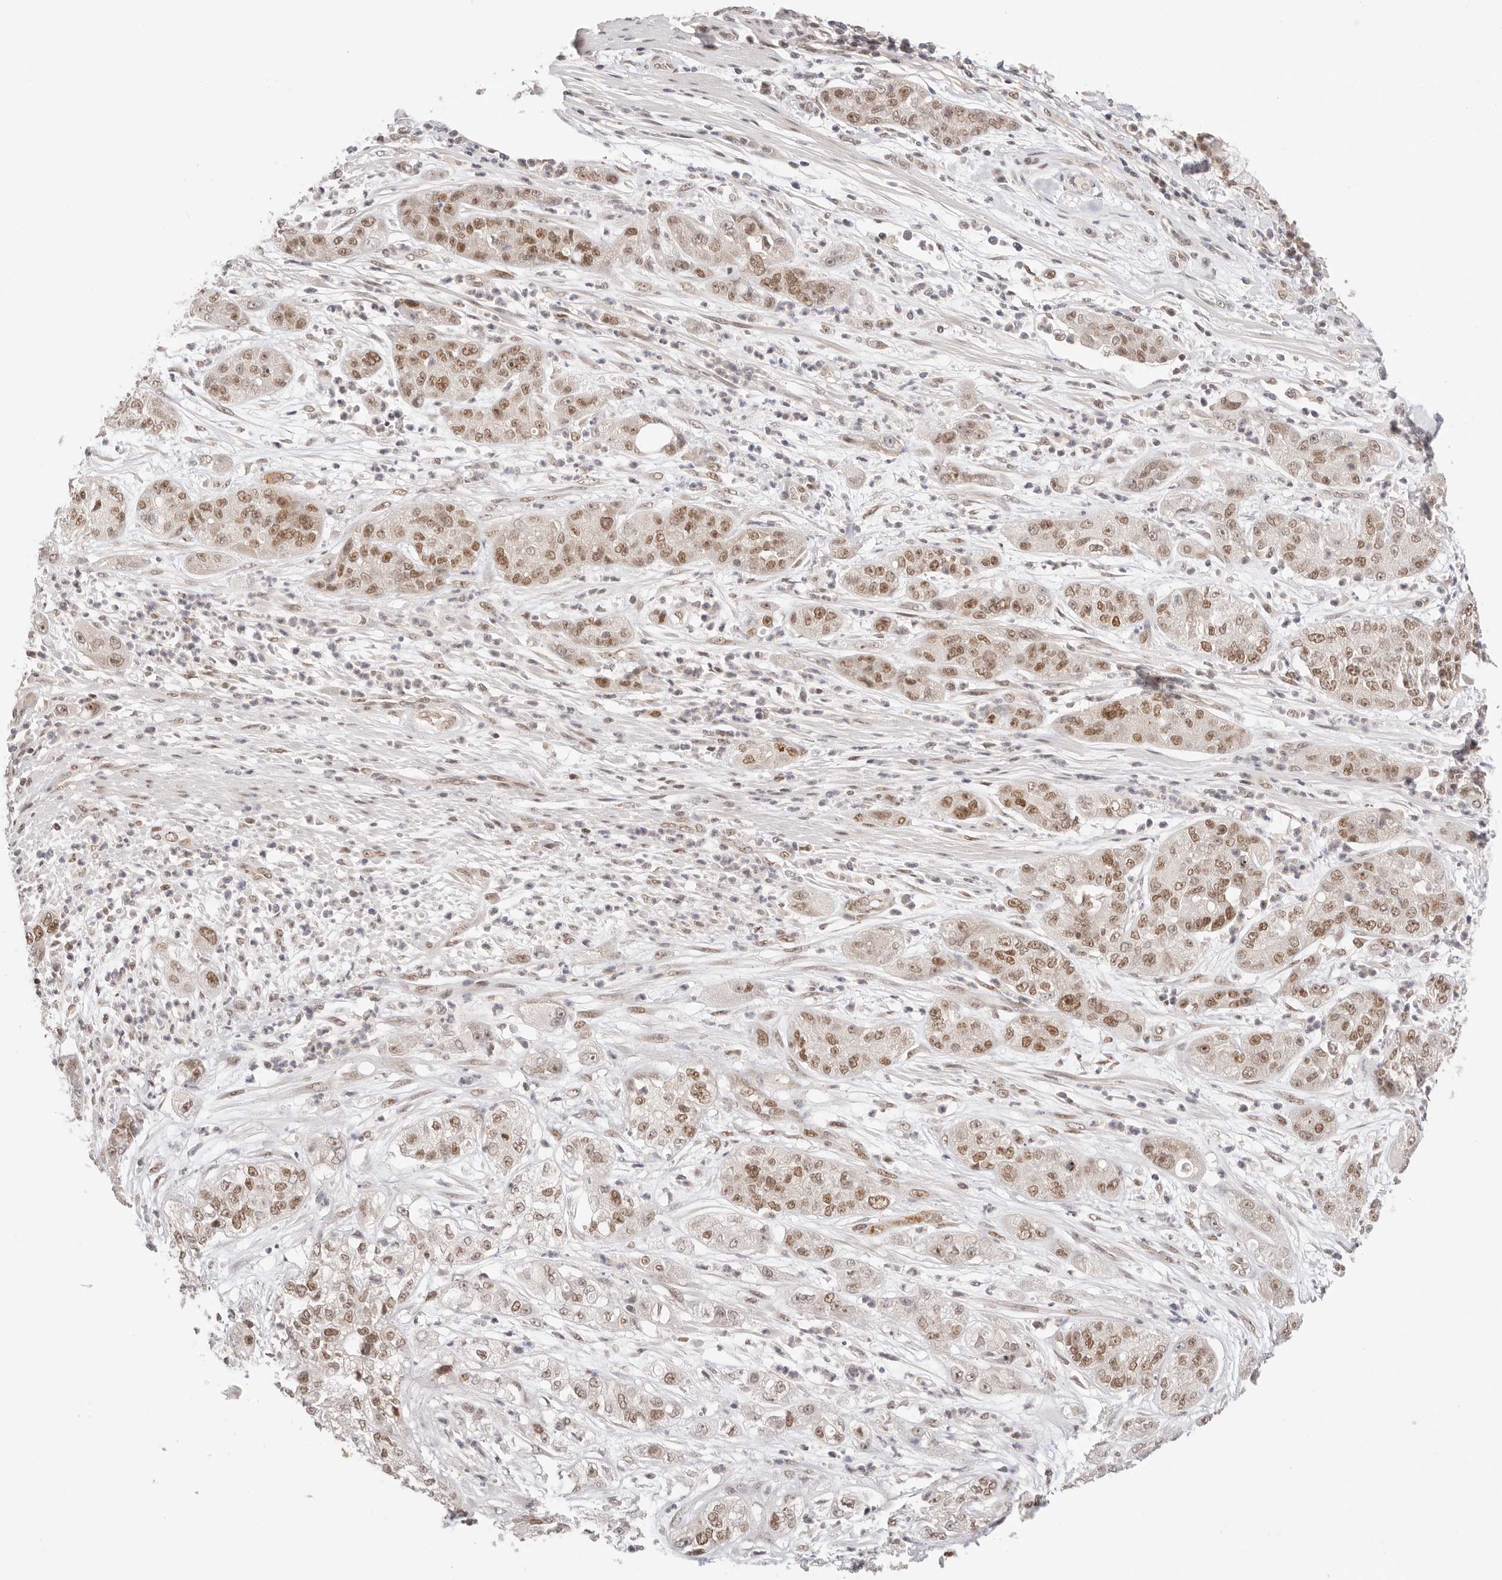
{"staining": {"intensity": "moderate", "quantity": ">75%", "location": "nuclear"}, "tissue": "pancreatic cancer", "cell_type": "Tumor cells", "image_type": "cancer", "snomed": [{"axis": "morphology", "description": "Adenocarcinoma, NOS"}, {"axis": "topography", "description": "Pancreas"}], "caption": "Immunohistochemistry staining of pancreatic cancer (adenocarcinoma), which shows medium levels of moderate nuclear staining in about >75% of tumor cells indicating moderate nuclear protein staining. The staining was performed using DAB (3,3'-diaminobenzidine) (brown) for protein detection and nuclei were counterstained in hematoxylin (blue).", "gene": "RFC3", "patient": {"sex": "female", "age": 78}}